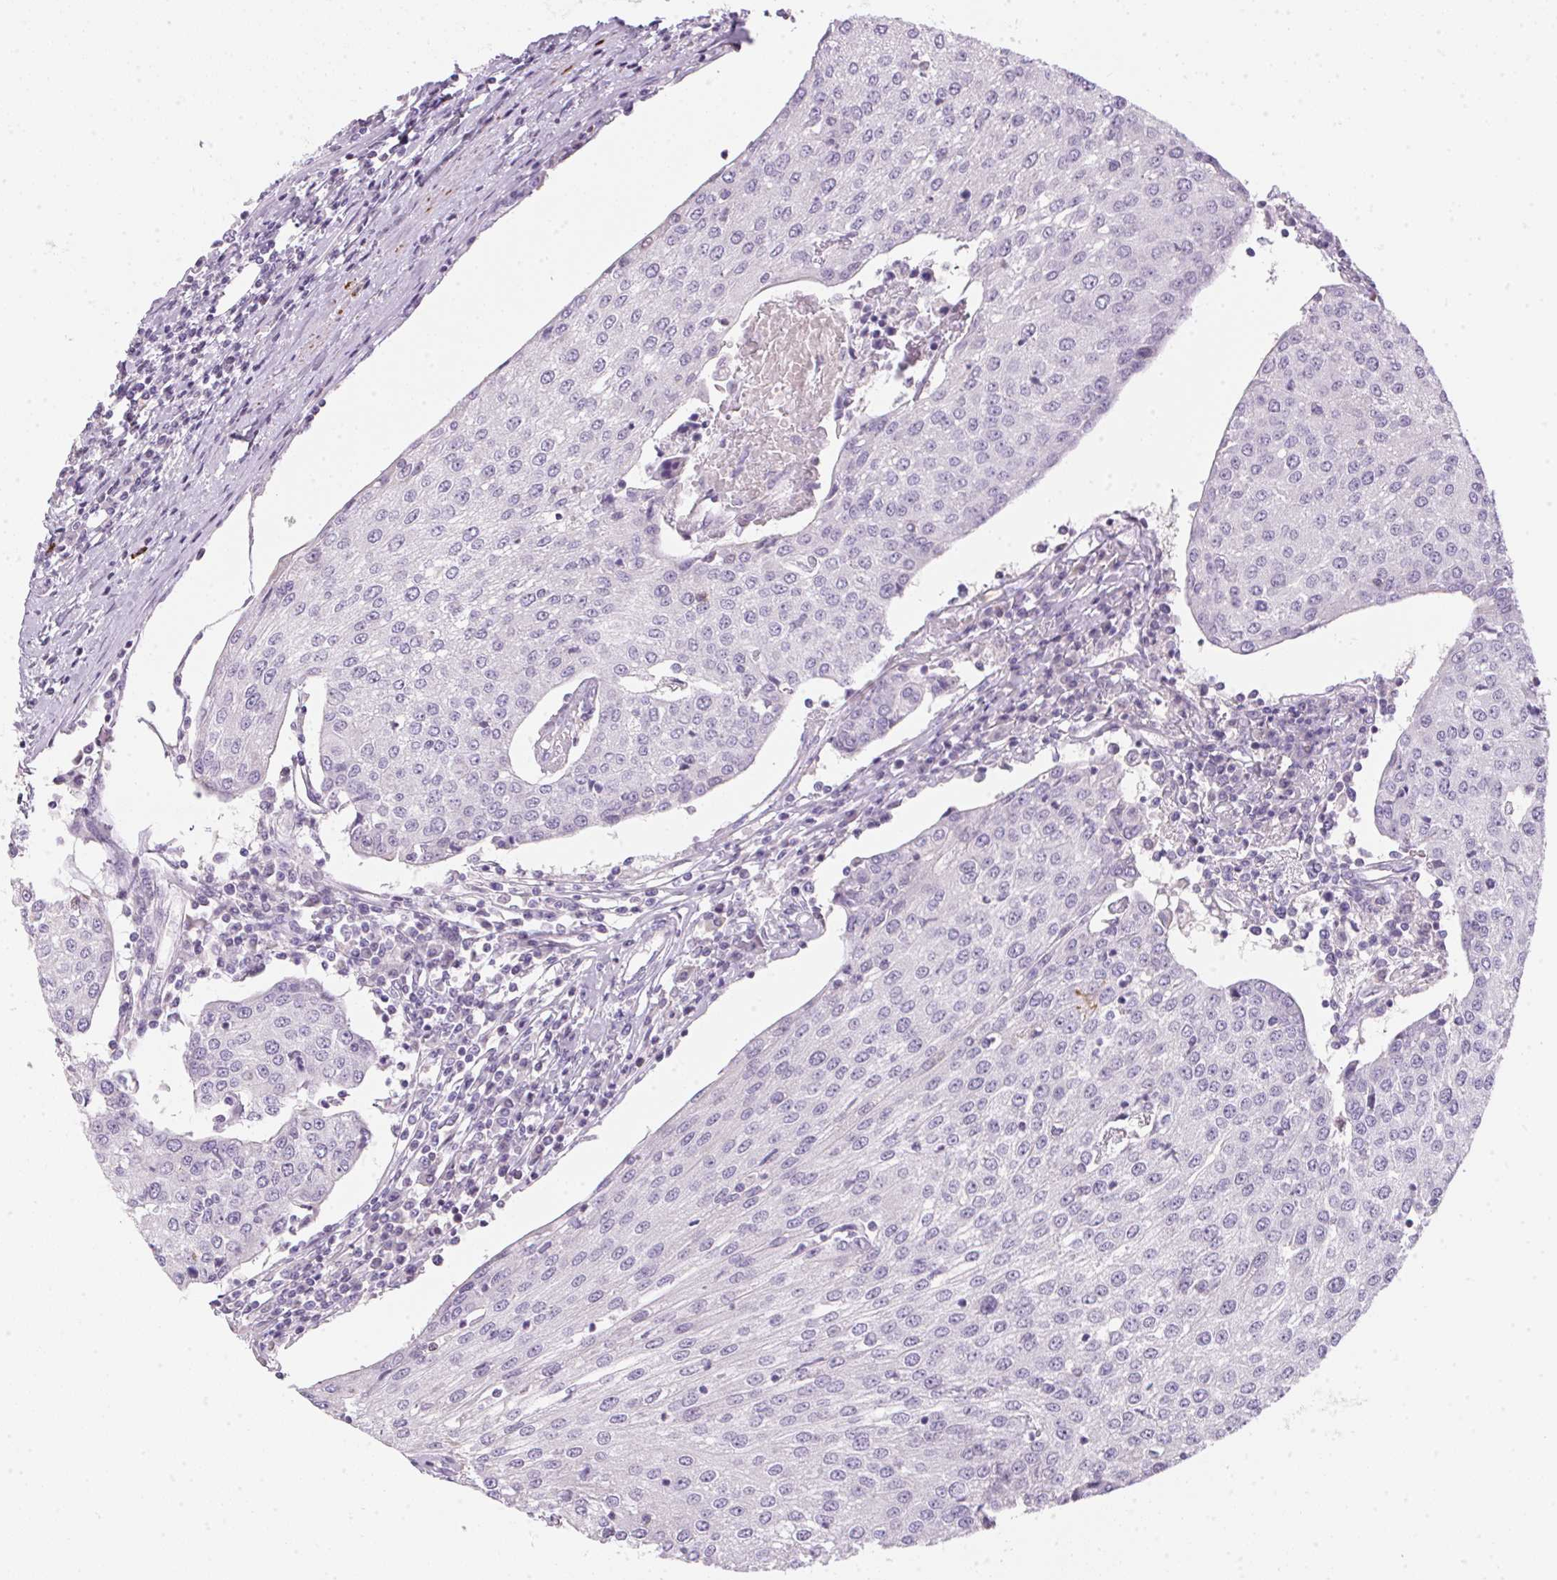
{"staining": {"intensity": "negative", "quantity": "none", "location": "none"}, "tissue": "urothelial cancer", "cell_type": "Tumor cells", "image_type": "cancer", "snomed": [{"axis": "morphology", "description": "Urothelial carcinoma, High grade"}, {"axis": "topography", "description": "Urinary bladder"}], "caption": "This is a image of immunohistochemistry staining of urothelial carcinoma (high-grade), which shows no staining in tumor cells.", "gene": "ECPAS", "patient": {"sex": "female", "age": 85}}